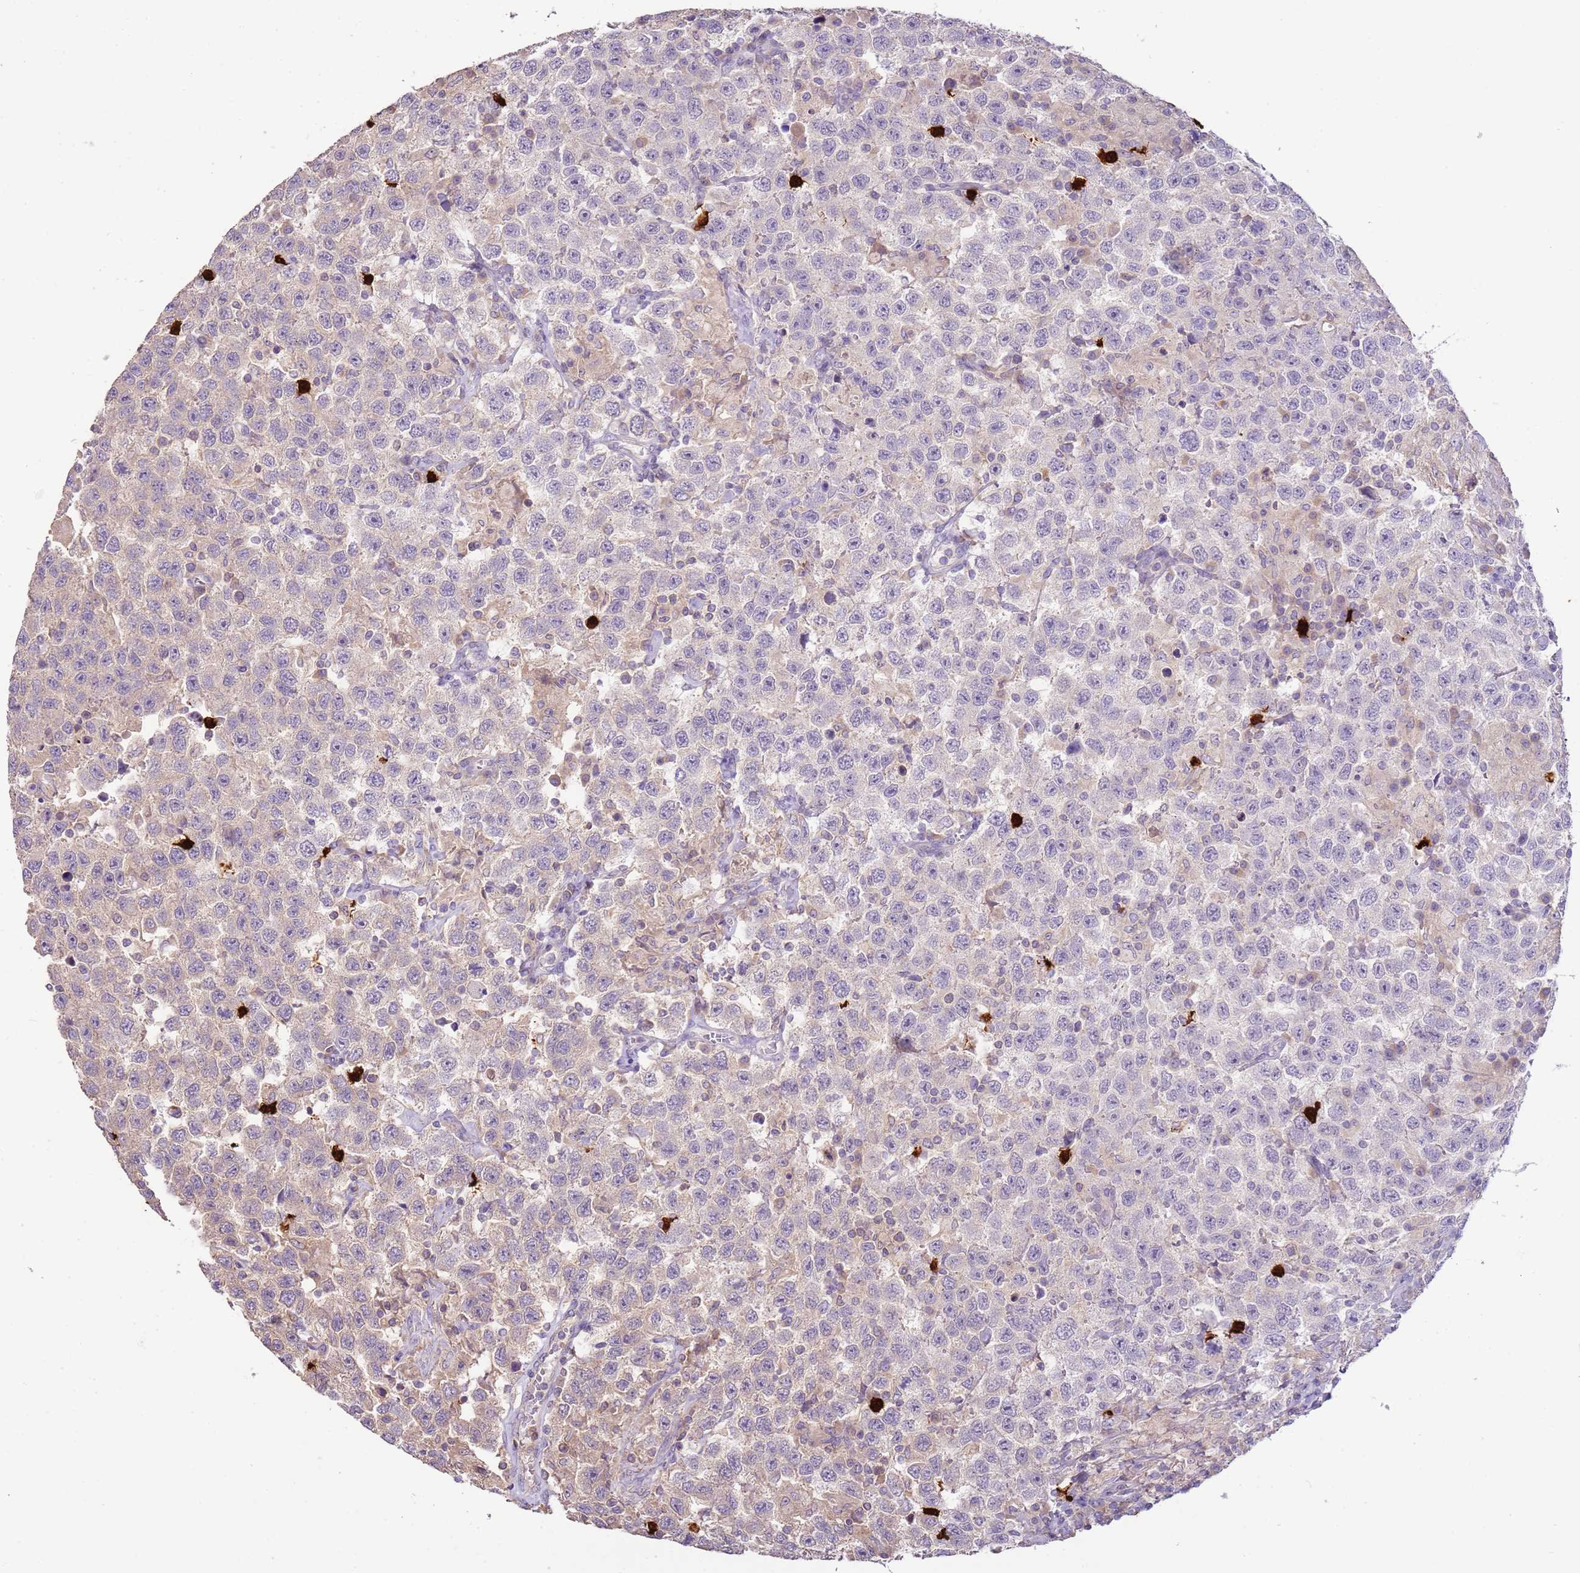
{"staining": {"intensity": "negative", "quantity": "none", "location": "none"}, "tissue": "testis cancer", "cell_type": "Tumor cells", "image_type": "cancer", "snomed": [{"axis": "morphology", "description": "Seminoma, NOS"}, {"axis": "topography", "description": "Testis"}], "caption": "This is a photomicrograph of IHC staining of testis seminoma, which shows no positivity in tumor cells.", "gene": "IL2RG", "patient": {"sex": "male", "age": 41}}